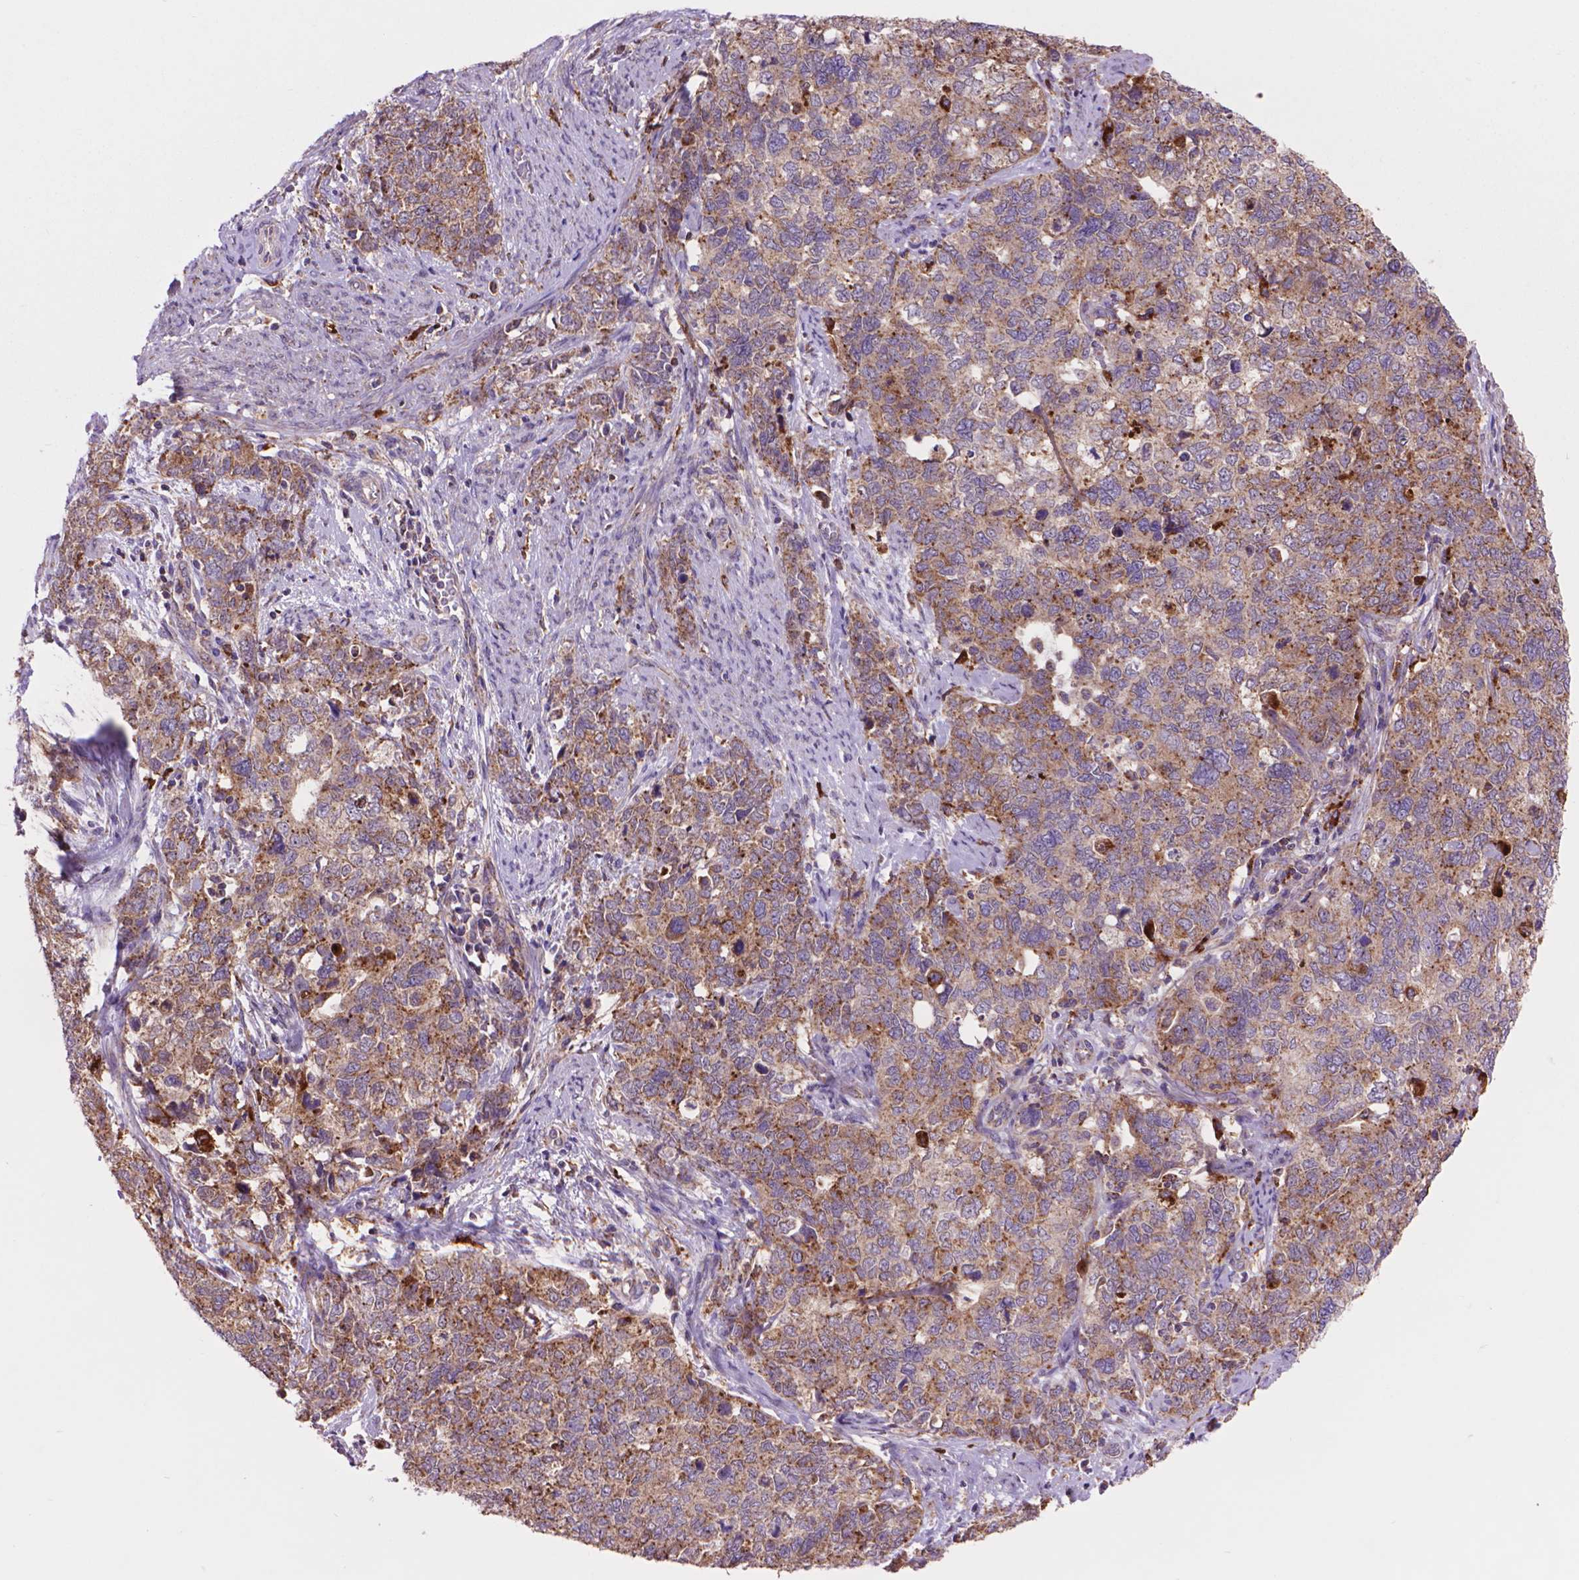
{"staining": {"intensity": "moderate", "quantity": ">75%", "location": "cytoplasmic/membranous"}, "tissue": "cervical cancer", "cell_type": "Tumor cells", "image_type": "cancer", "snomed": [{"axis": "morphology", "description": "Squamous cell carcinoma, NOS"}, {"axis": "topography", "description": "Cervix"}], "caption": "Immunohistochemical staining of cervical squamous cell carcinoma exhibits moderate cytoplasmic/membranous protein positivity in approximately >75% of tumor cells.", "gene": "GLB1", "patient": {"sex": "female", "age": 63}}